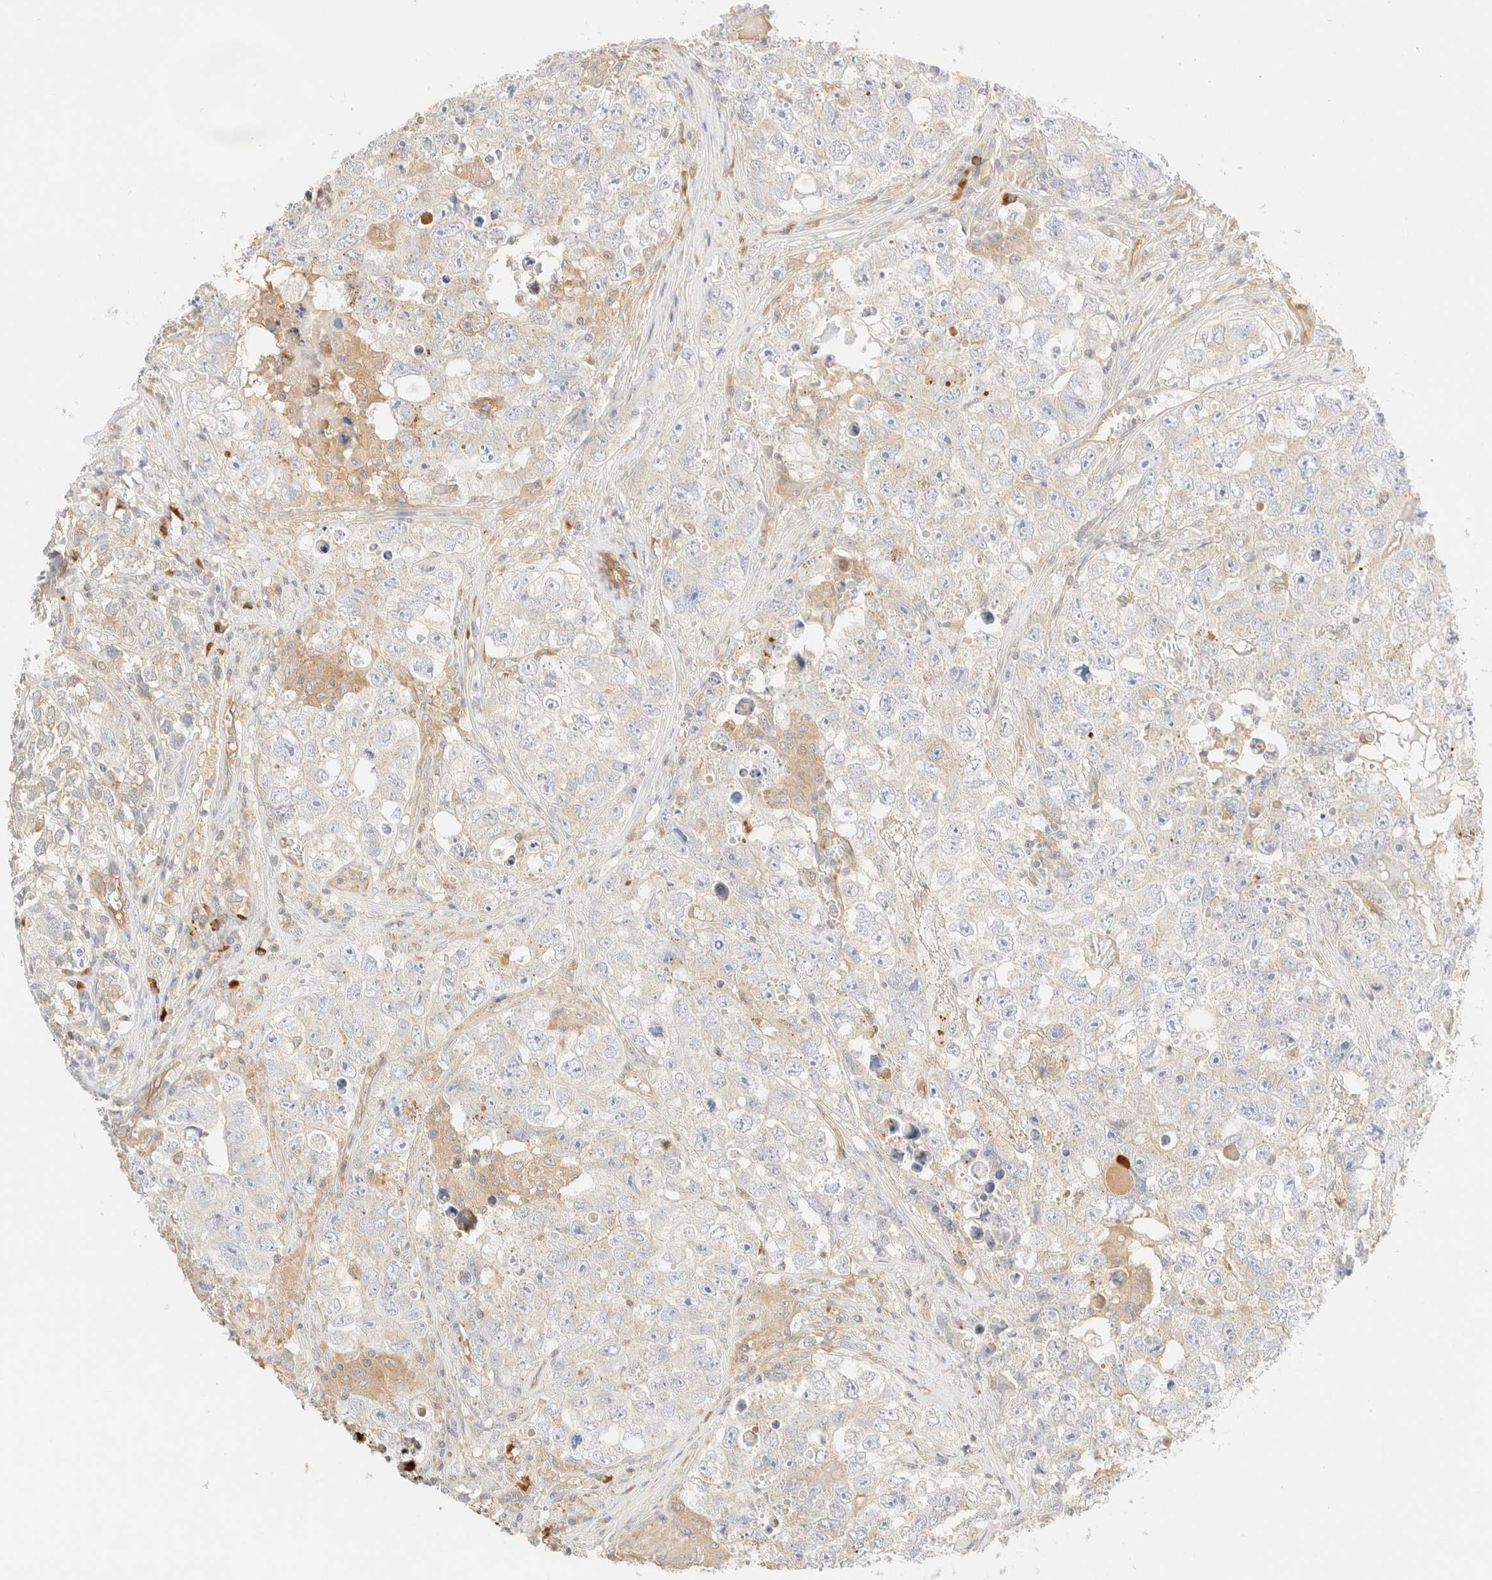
{"staining": {"intensity": "negative", "quantity": "none", "location": "none"}, "tissue": "testis cancer", "cell_type": "Tumor cells", "image_type": "cancer", "snomed": [{"axis": "morphology", "description": "Seminoma, NOS"}, {"axis": "morphology", "description": "Carcinoma, Embryonal, NOS"}, {"axis": "topography", "description": "Testis"}], "caption": "An immunohistochemistry image of testis cancer is shown. There is no staining in tumor cells of testis cancer.", "gene": "FHOD1", "patient": {"sex": "male", "age": 43}}